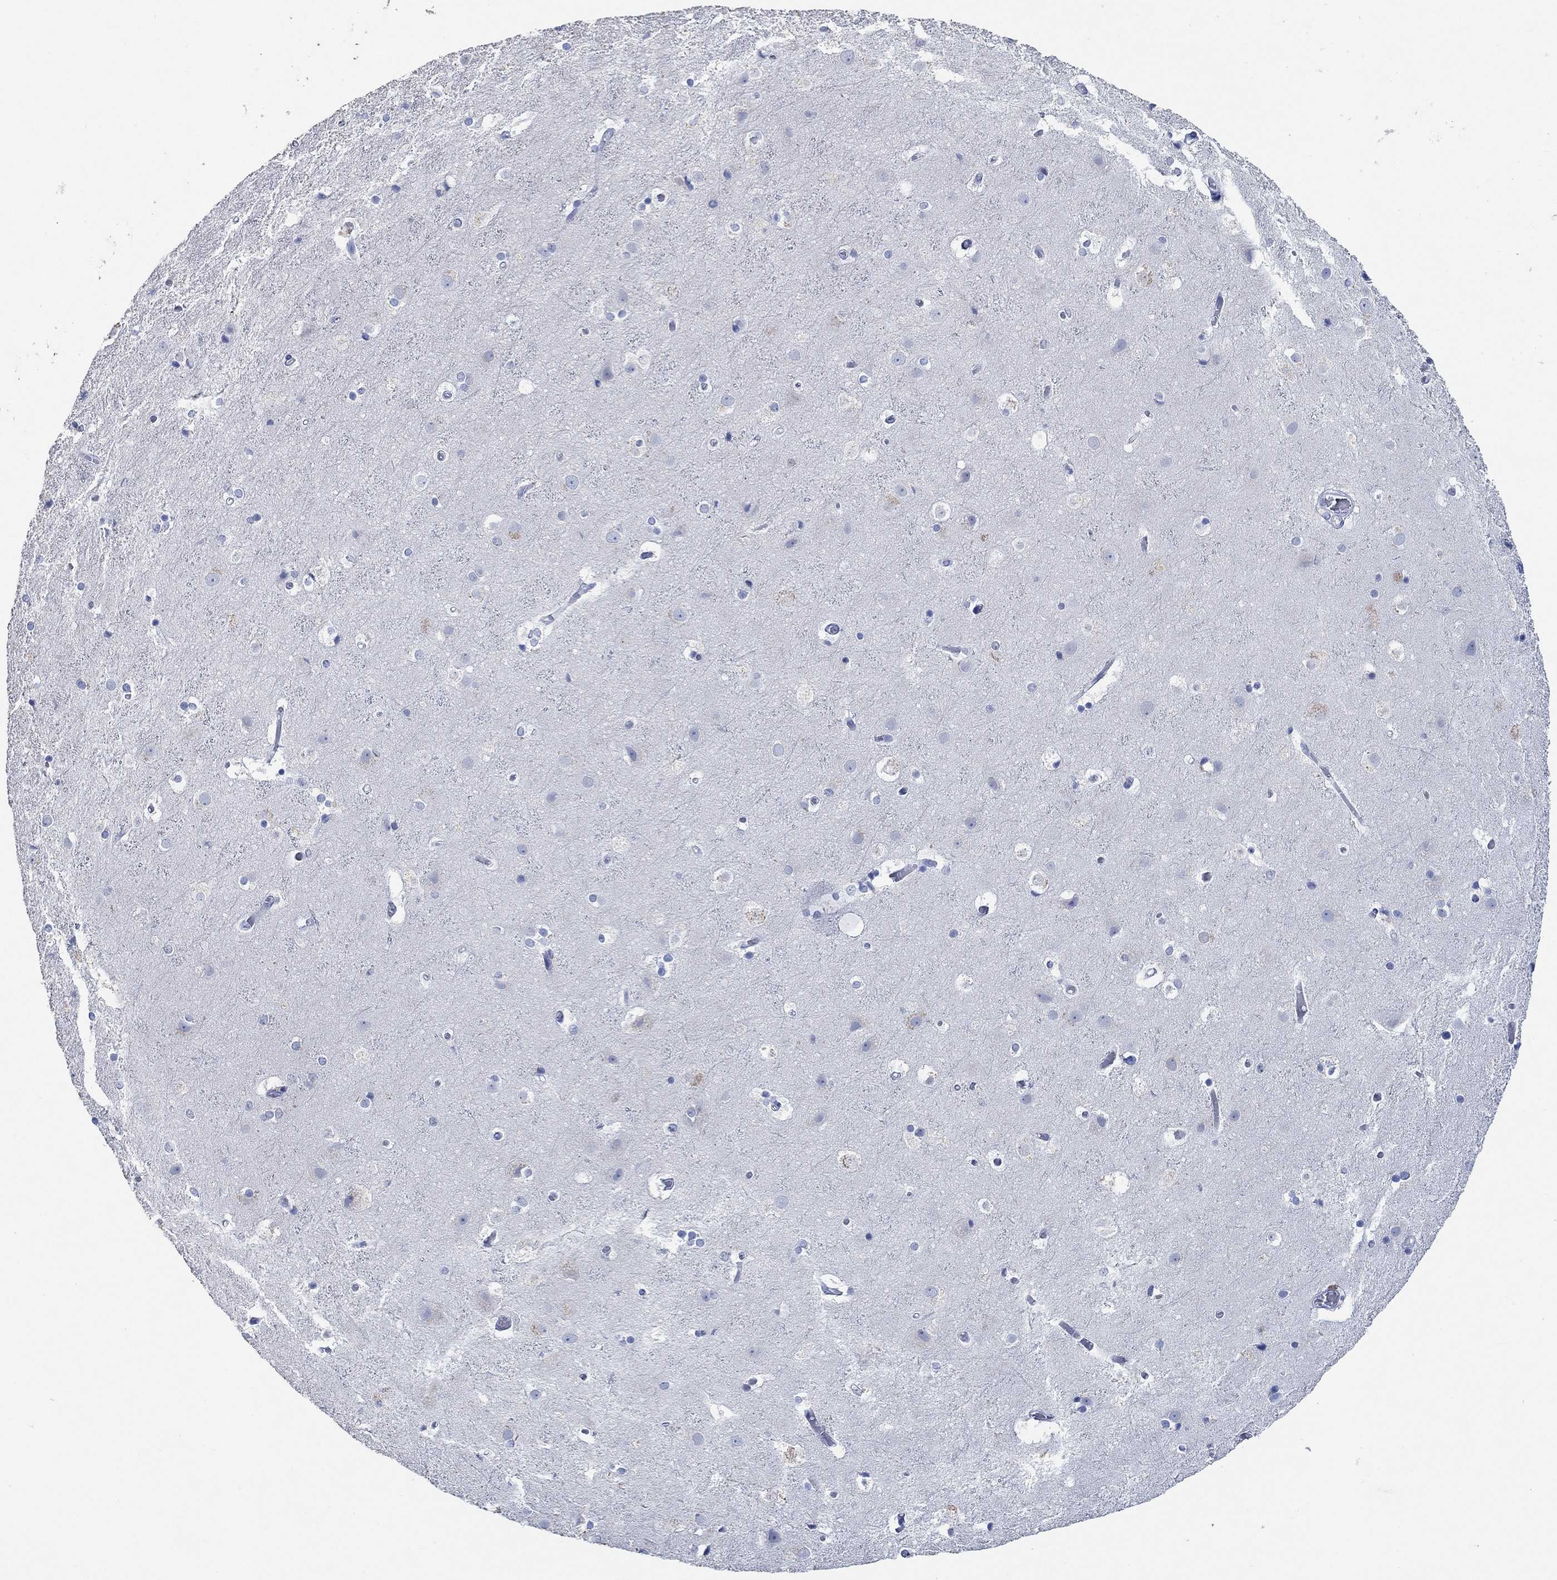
{"staining": {"intensity": "negative", "quantity": "none", "location": "none"}, "tissue": "cerebral cortex", "cell_type": "Endothelial cells", "image_type": "normal", "snomed": [{"axis": "morphology", "description": "Normal tissue, NOS"}, {"axis": "topography", "description": "Cerebral cortex"}], "caption": "The image reveals no significant expression in endothelial cells of cerebral cortex.", "gene": "PPP1R17", "patient": {"sex": "female", "age": 52}}